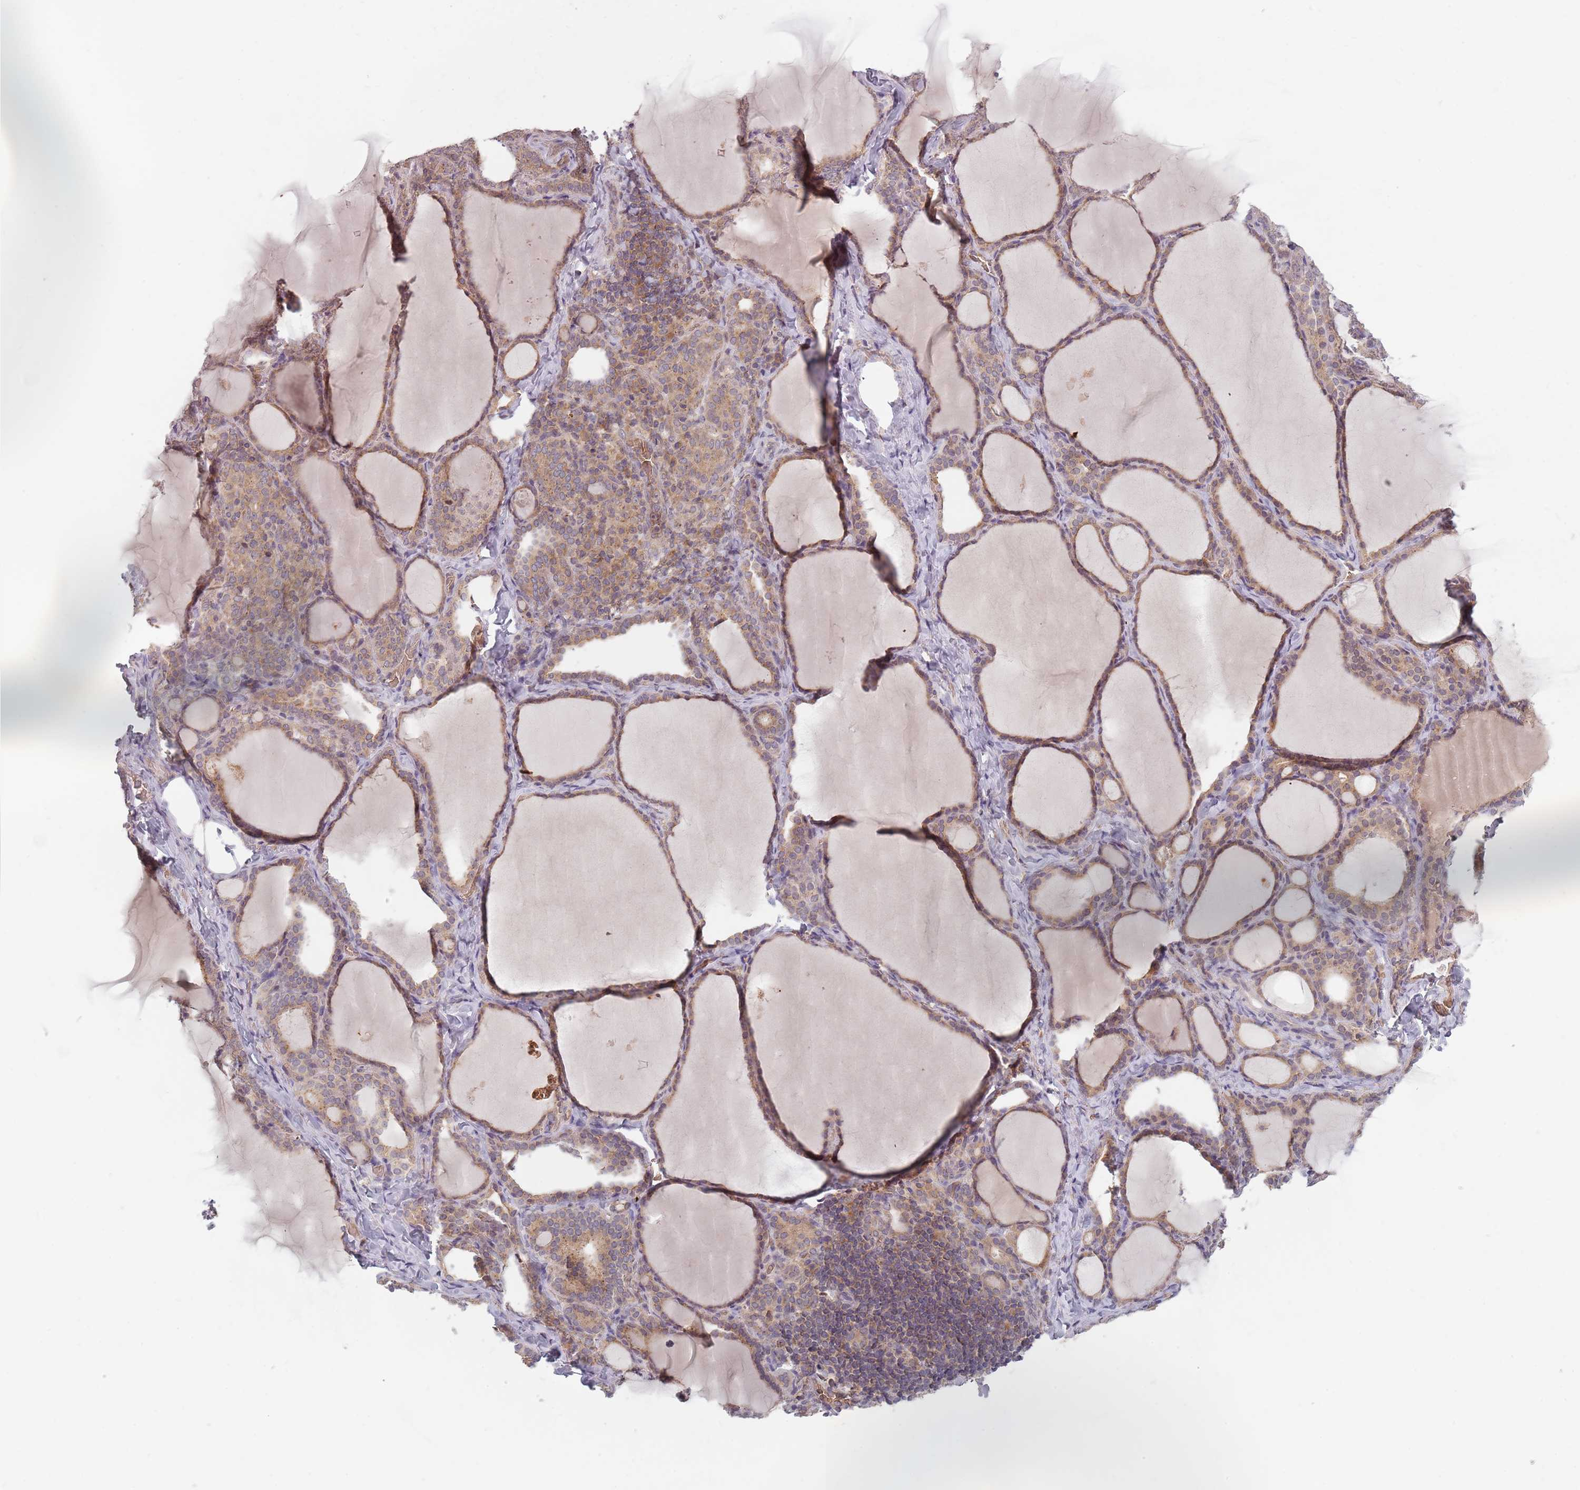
{"staining": {"intensity": "moderate", "quantity": ">75%", "location": "cytoplasmic/membranous"}, "tissue": "thyroid gland", "cell_type": "Glandular cells", "image_type": "normal", "snomed": [{"axis": "morphology", "description": "Normal tissue, NOS"}, {"axis": "topography", "description": "Thyroid gland"}], "caption": "Immunohistochemical staining of unremarkable thyroid gland displays moderate cytoplasmic/membranous protein staining in about >75% of glandular cells.", "gene": "ASB13", "patient": {"sex": "female", "age": 39}}